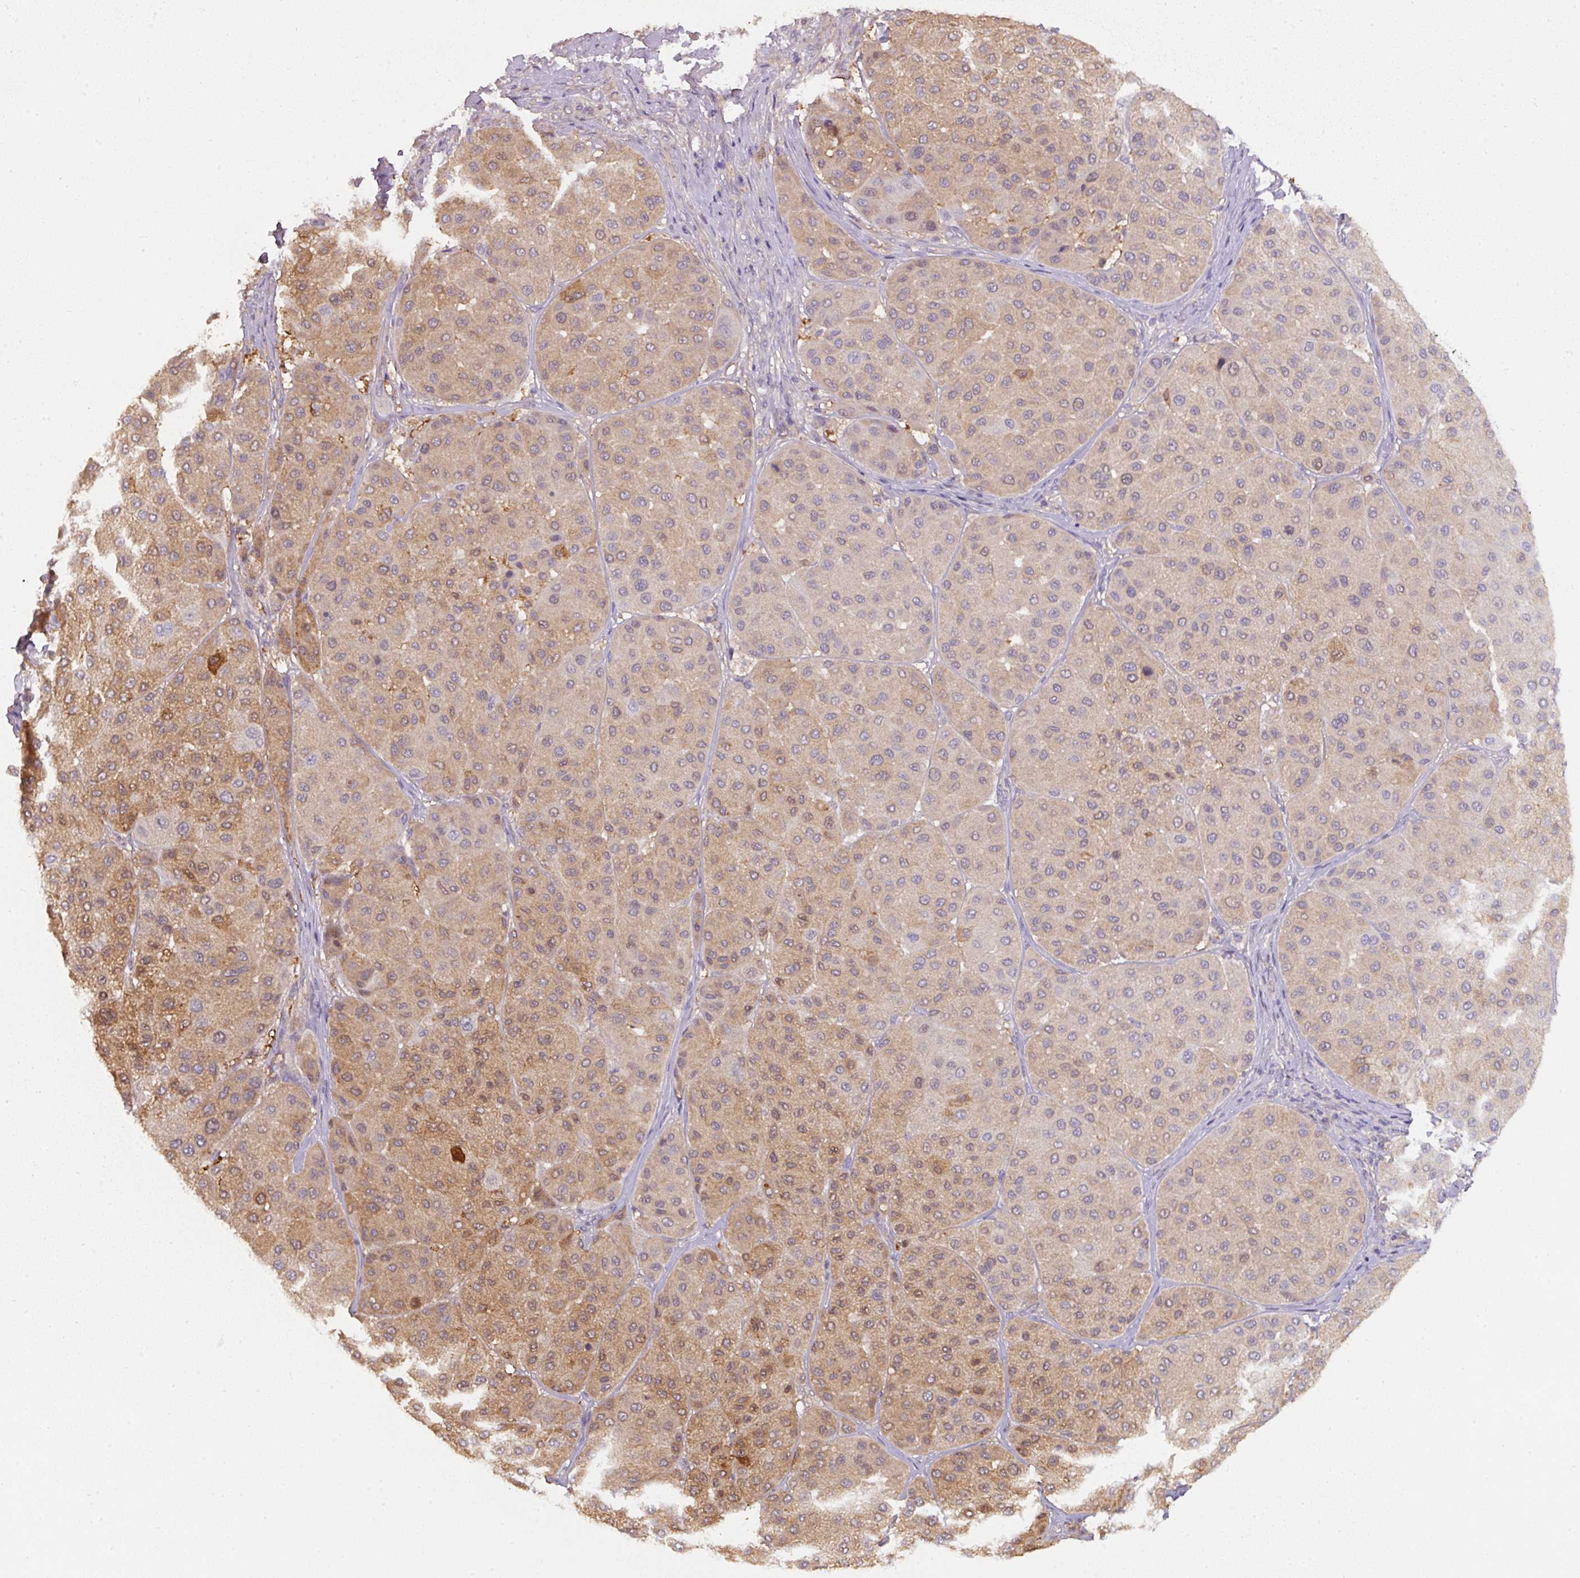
{"staining": {"intensity": "moderate", "quantity": "25%-75%", "location": "cytoplasmic/membranous"}, "tissue": "melanoma", "cell_type": "Tumor cells", "image_type": "cancer", "snomed": [{"axis": "morphology", "description": "Malignant melanoma, Metastatic site"}, {"axis": "topography", "description": "Smooth muscle"}], "caption": "This is a photomicrograph of immunohistochemistry staining of malignant melanoma (metastatic site), which shows moderate positivity in the cytoplasmic/membranous of tumor cells.", "gene": "ST13", "patient": {"sex": "male", "age": 41}}